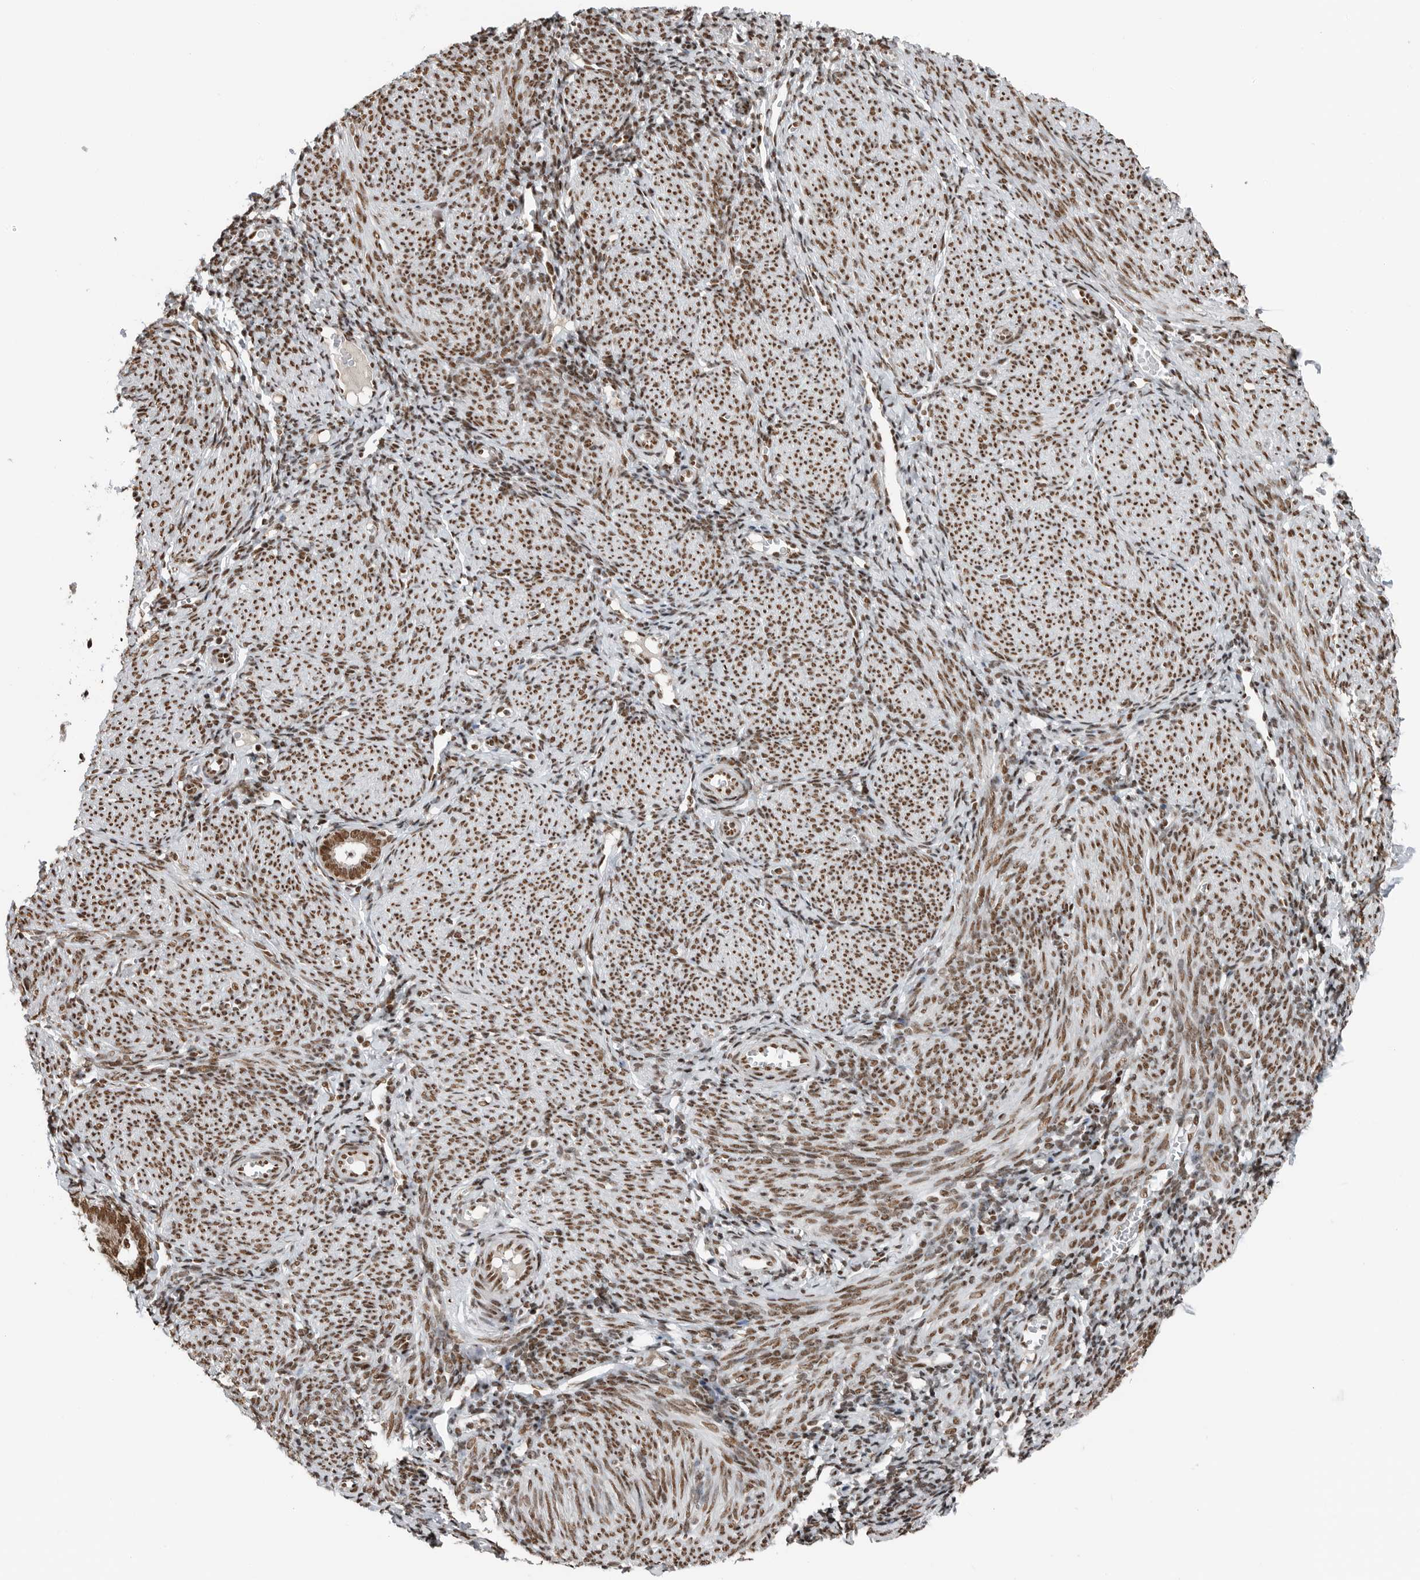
{"staining": {"intensity": "moderate", "quantity": ">75%", "location": "nuclear"}, "tissue": "endometrium", "cell_type": "Cells in endometrial stroma", "image_type": "normal", "snomed": [{"axis": "morphology", "description": "Normal tissue, NOS"}, {"axis": "morphology", "description": "Adenocarcinoma, NOS"}, {"axis": "topography", "description": "Endometrium"}], "caption": "Protein staining by immunohistochemistry (IHC) demonstrates moderate nuclear staining in about >75% of cells in endometrial stroma in normal endometrium. Ihc stains the protein of interest in brown and the nuclei are stained blue.", "gene": "BLZF1", "patient": {"sex": "female", "age": 57}}